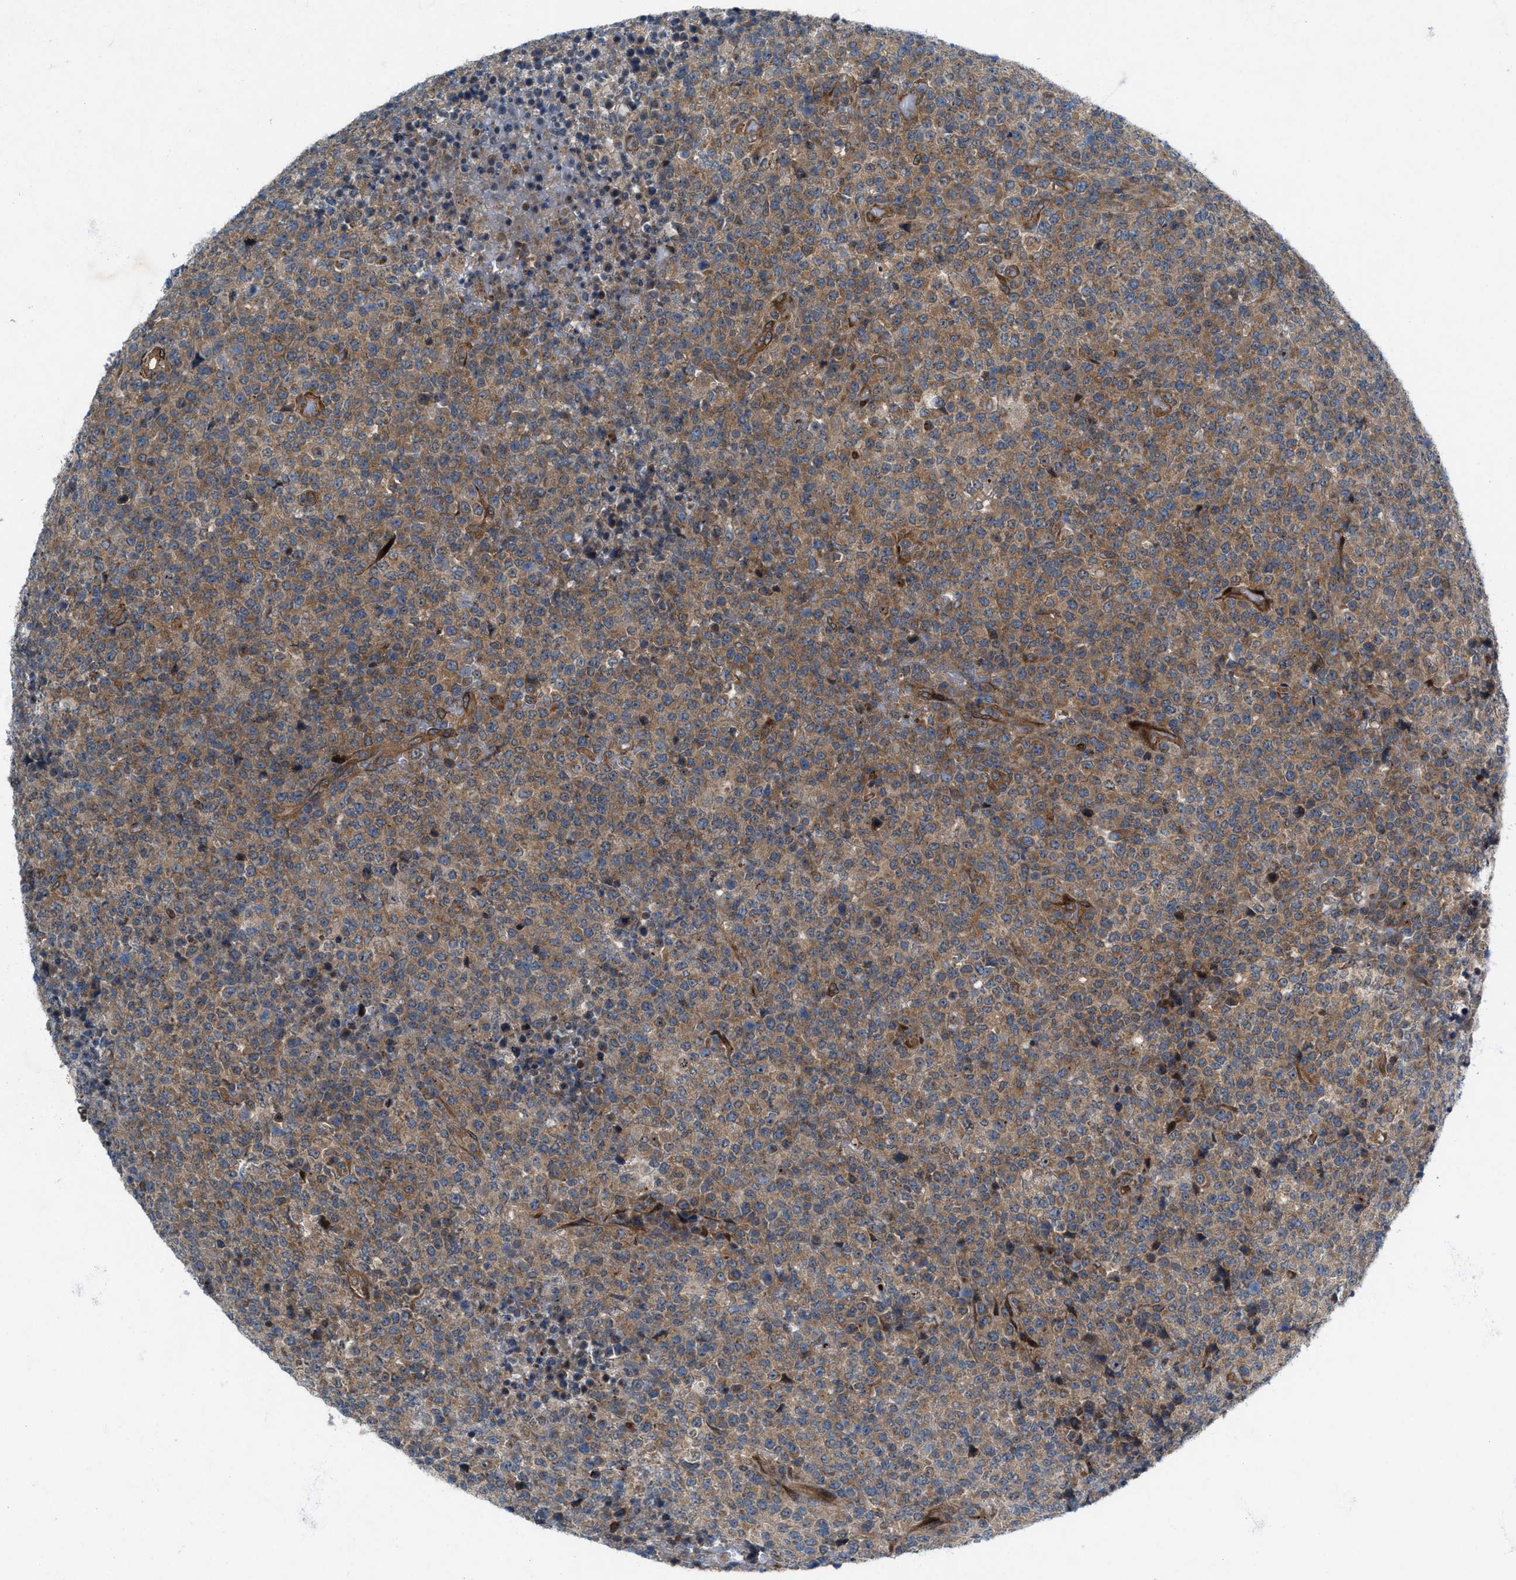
{"staining": {"intensity": "moderate", "quantity": ">75%", "location": "cytoplasmic/membranous"}, "tissue": "lymphoma", "cell_type": "Tumor cells", "image_type": "cancer", "snomed": [{"axis": "morphology", "description": "Malignant lymphoma, non-Hodgkin's type, High grade"}, {"axis": "topography", "description": "Lymph node"}], "caption": "A medium amount of moderate cytoplasmic/membranous staining is present in approximately >75% of tumor cells in malignant lymphoma, non-Hodgkin's type (high-grade) tissue.", "gene": "URGCP", "patient": {"sex": "male", "age": 13}}